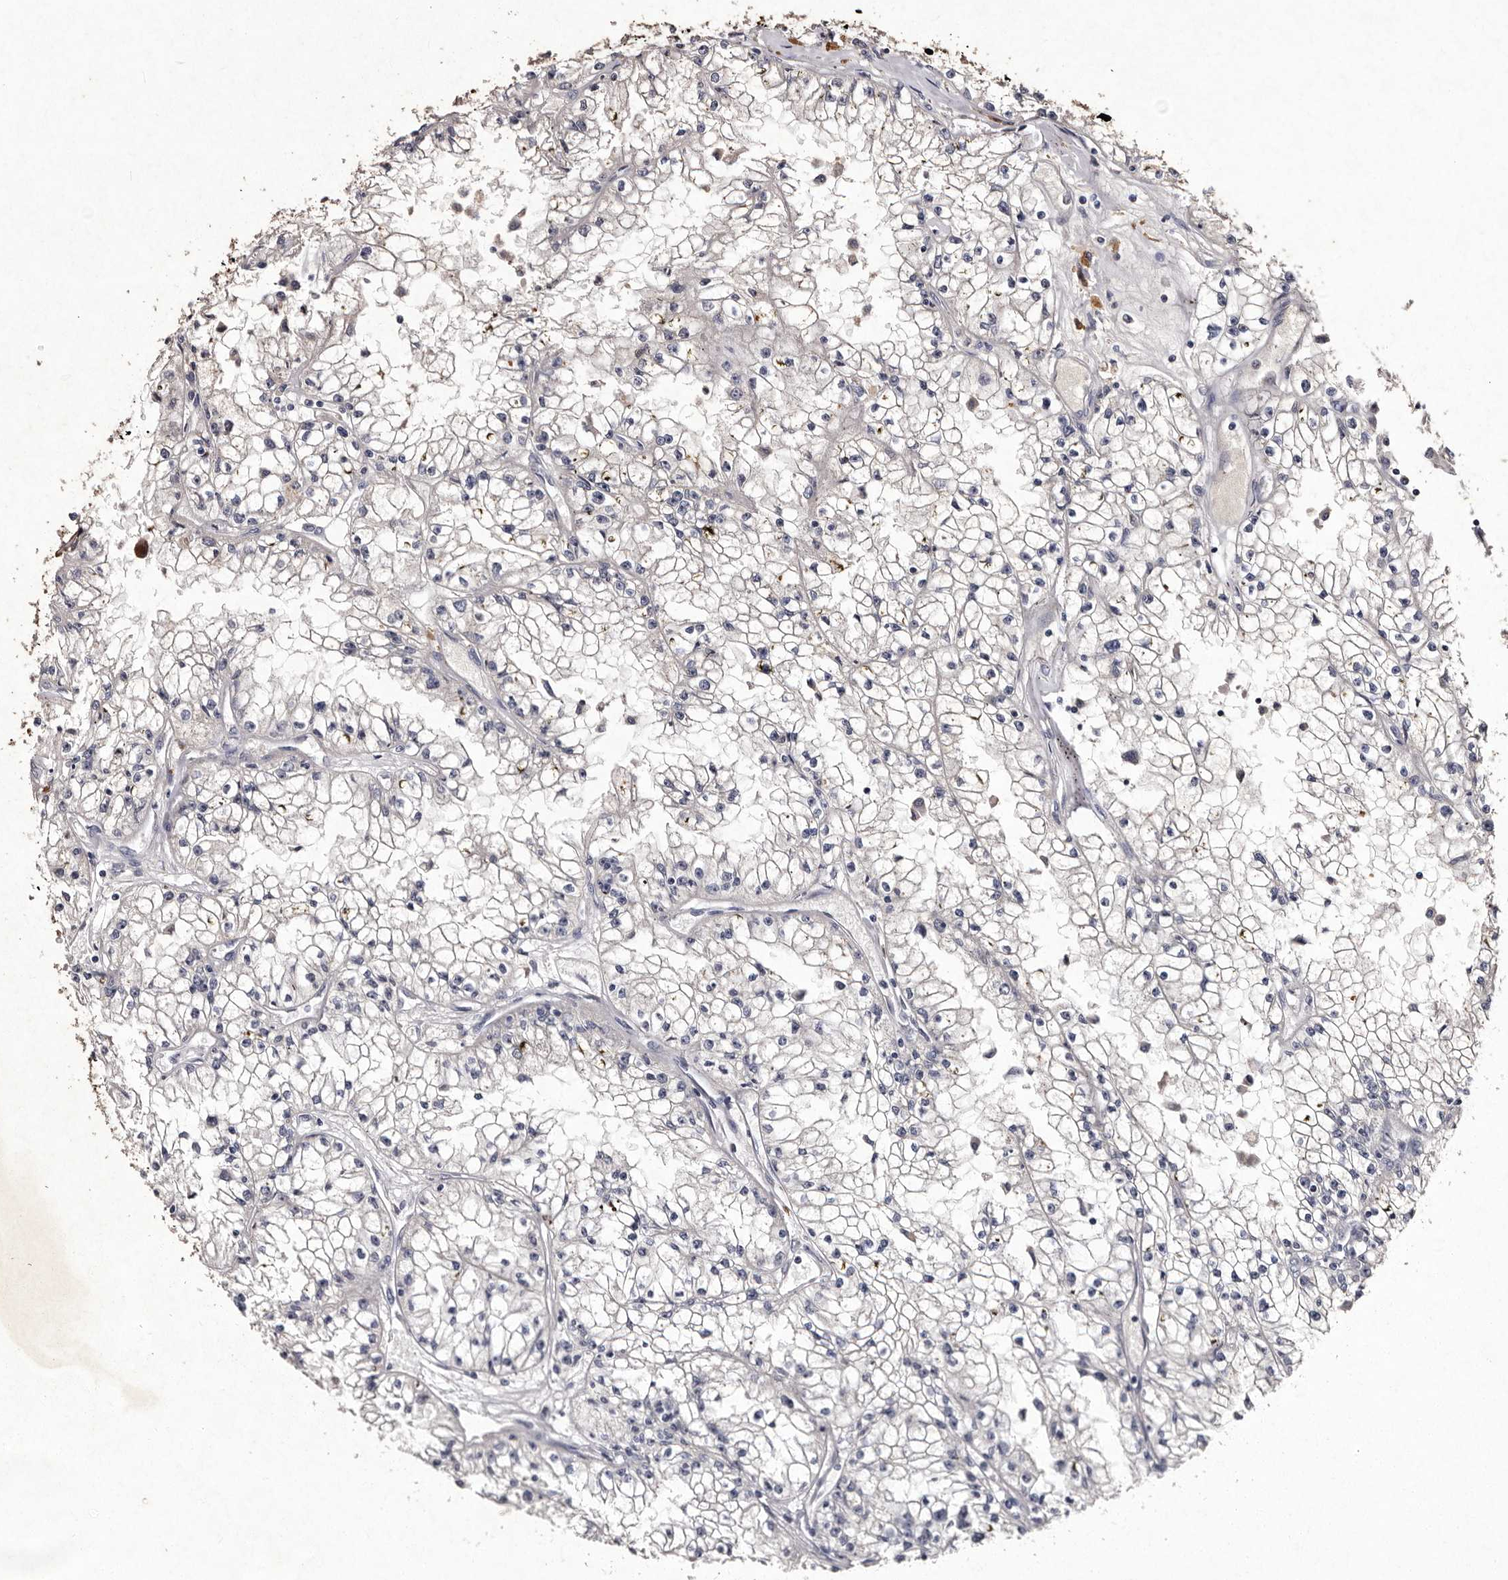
{"staining": {"intensity": "negative", "quantity": "none", "location": "none"}, "tissue": "renal cancer", "cell_type": "Tumor cells", "image_type": "cancer", "snomed": [{"axis": "morphology", "description": "Adenocarcinoma, NOS"}, {"axis": "topography", "description": "Kidney"}], "caption": "IHC photomicrograph of neoplastic tissue: renal cancer stained with DAB demonstrates no significant protein positivity in tumor cells.", "gene": "TFB1M", "patient": {"sex": "male", "age": 56}}